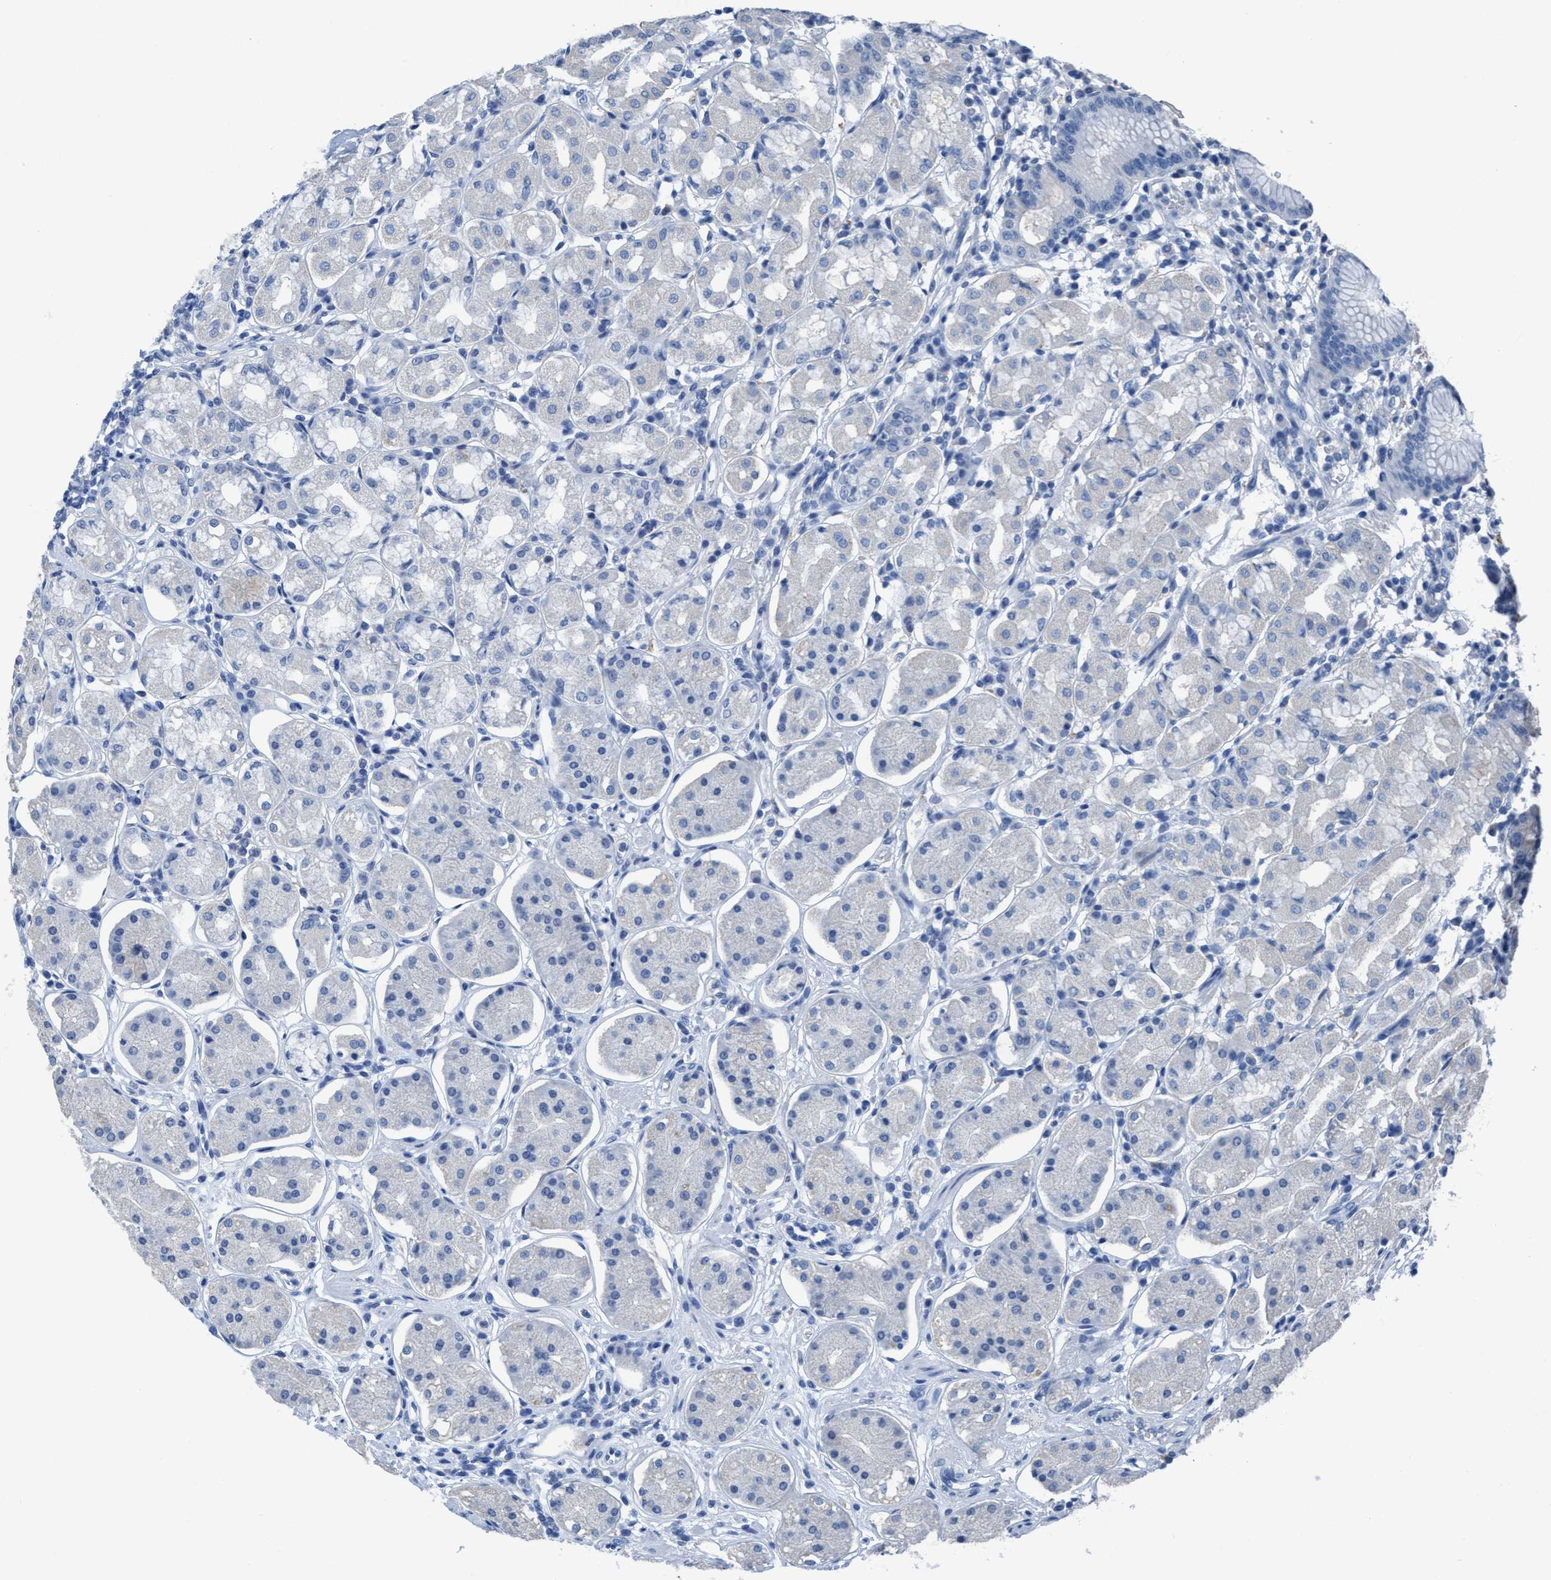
{"staining": {"intensity": "negative", "quantity": "none", "location": "none"}, "tissue": "stomach", "cell_type": "Glandular cells", "image_type": "normal", "snomed": [{"axis": "morphology", "description": "Normal tissue, NOS"}, {"axis": "topography", "description": "Stomach"}, {"axis": "topography", "description": "Stomach, lower"}], "caption": "The image shows no staining of glandular cells in normal stomach.", "gene": "DNAI1", "patient": {"sex": "female", "age": 56}}